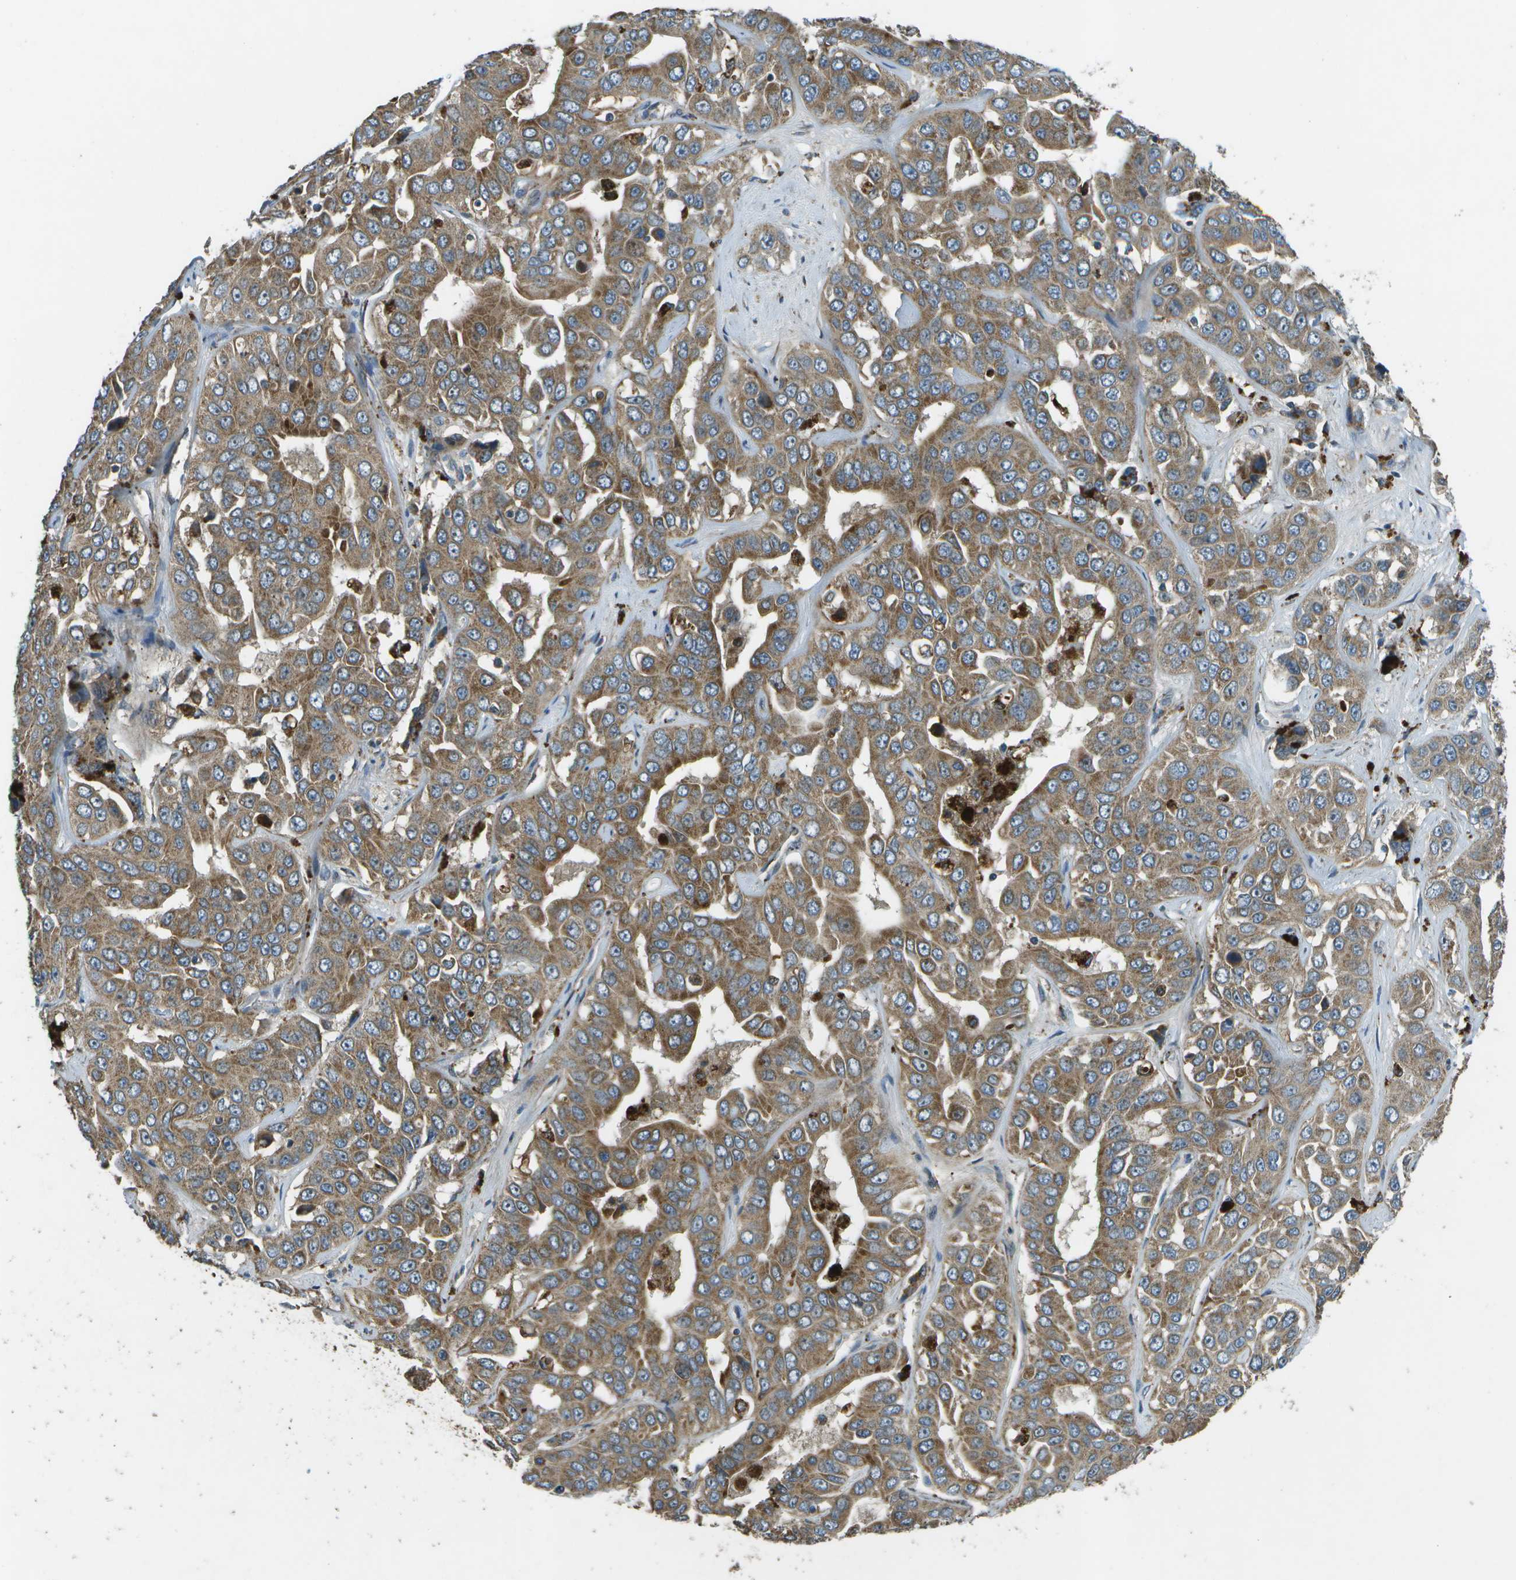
{"staining": {"intensity": "moderate", "quantity": ">75%", "location": "cytoplasmic/membranous"}, "tissue": "liver cancer", "cell_type": "Tumor cells", "image_type": "cancer", "snomed": [{"axis": "morphology", "description": "Cholangiocarcinoma"}, {"axis": "topography", "description": "Liver"}], "caption": "Protein expression analysis of human liver cancer reveals moderate cytoplasmic/membranous staining in about >75% of tumor cells. Nuclei are stained in blue.", "gene": "PXYLP1", "patient": {"sex": "female", "age": 52}}